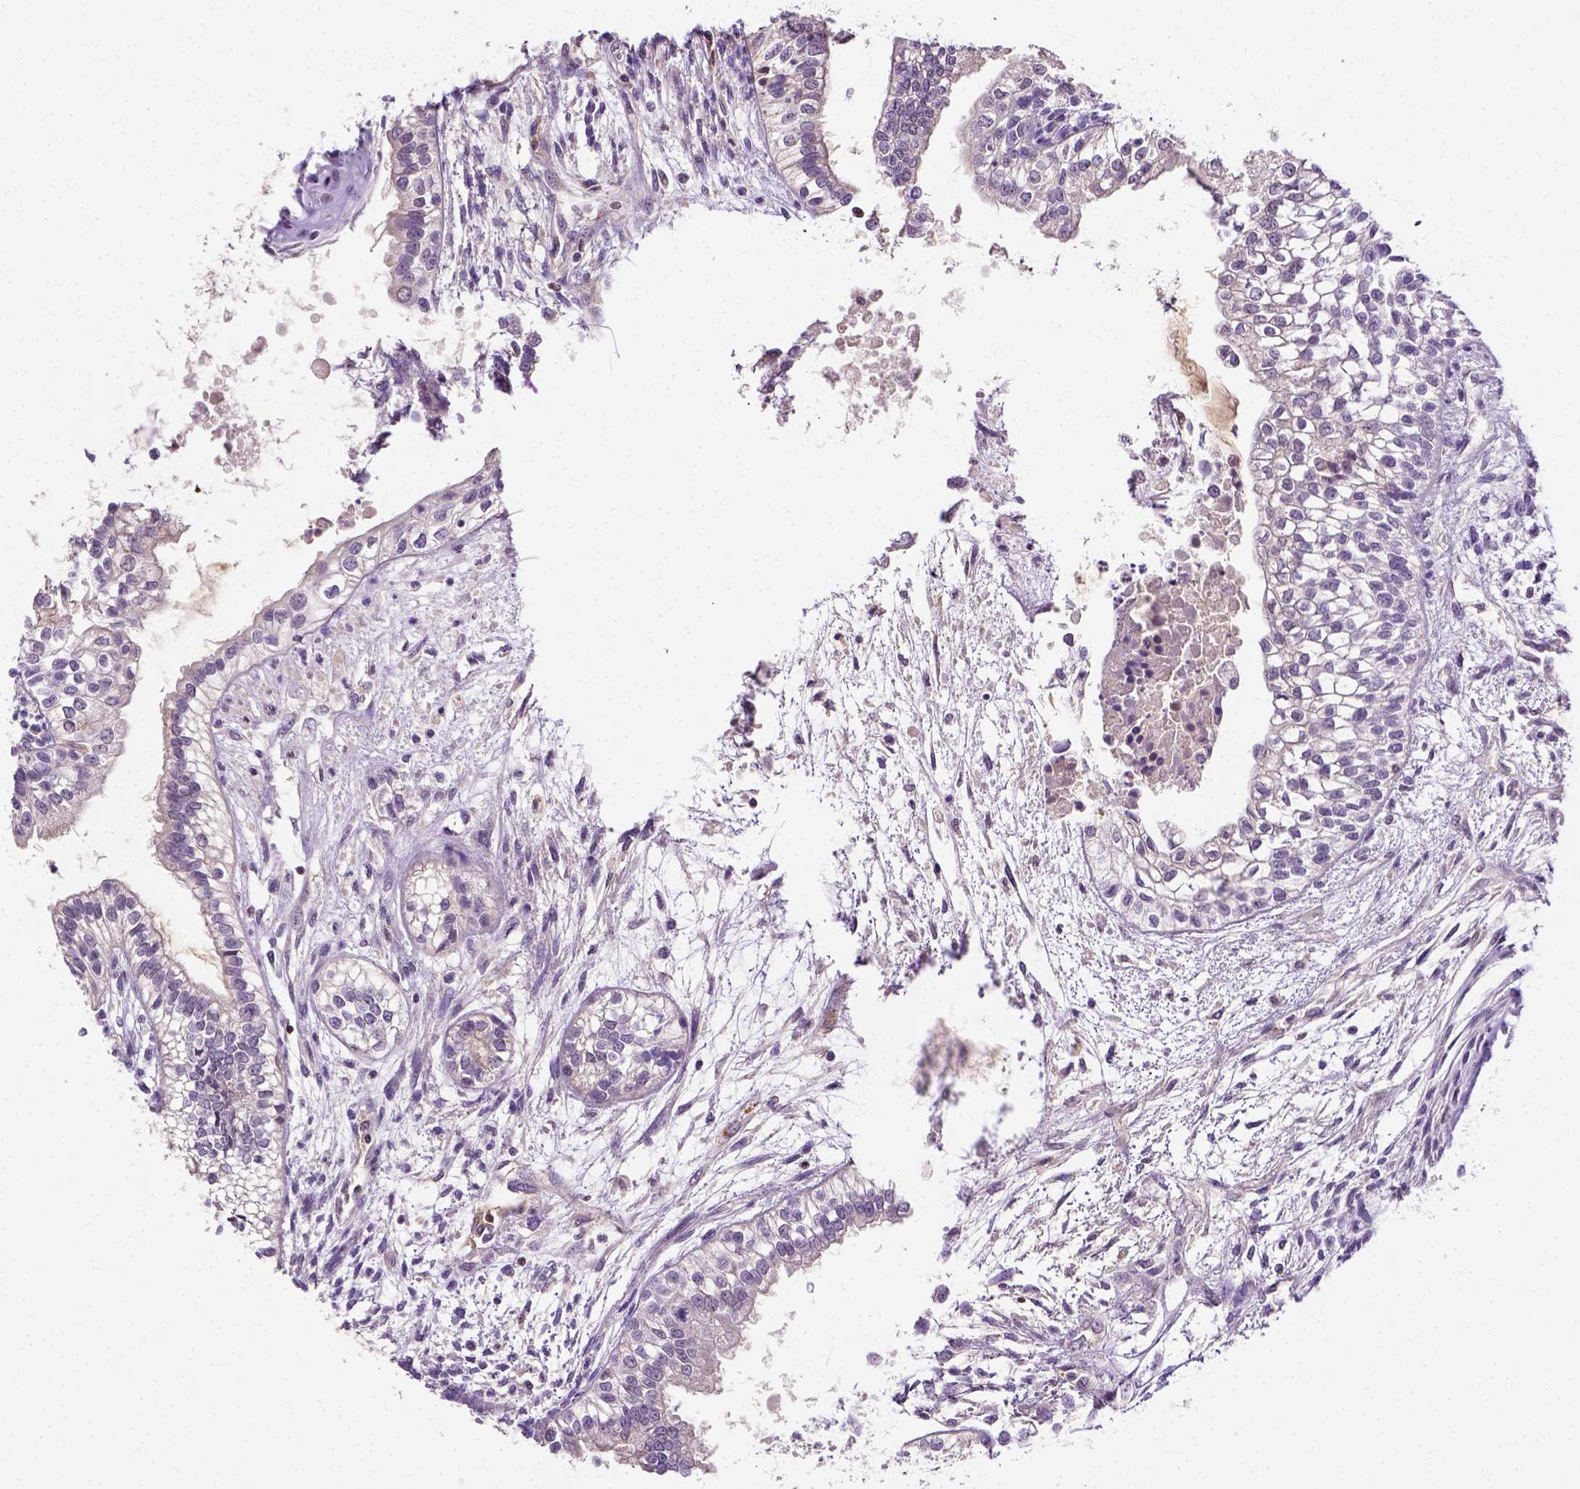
{"staining": {"intensity": "negative", "quantity": "none", "location": "none"}, "tissue": "testis cancer", "cell_type": "Tumor cells", "image_type": "cancer", "snomed": [{"axis": "morphology", "description": "Carcinoma, Embryonal, NOS"}, {"axis": "topography", "description": "Testis"}], "caption": "This is an IHC photomicrograph of testis cancer (embryonal carcinoma). There is no positivity in tumor cells.", "gene": "MATK", "patient": {"sex": "male", "age": 37}}